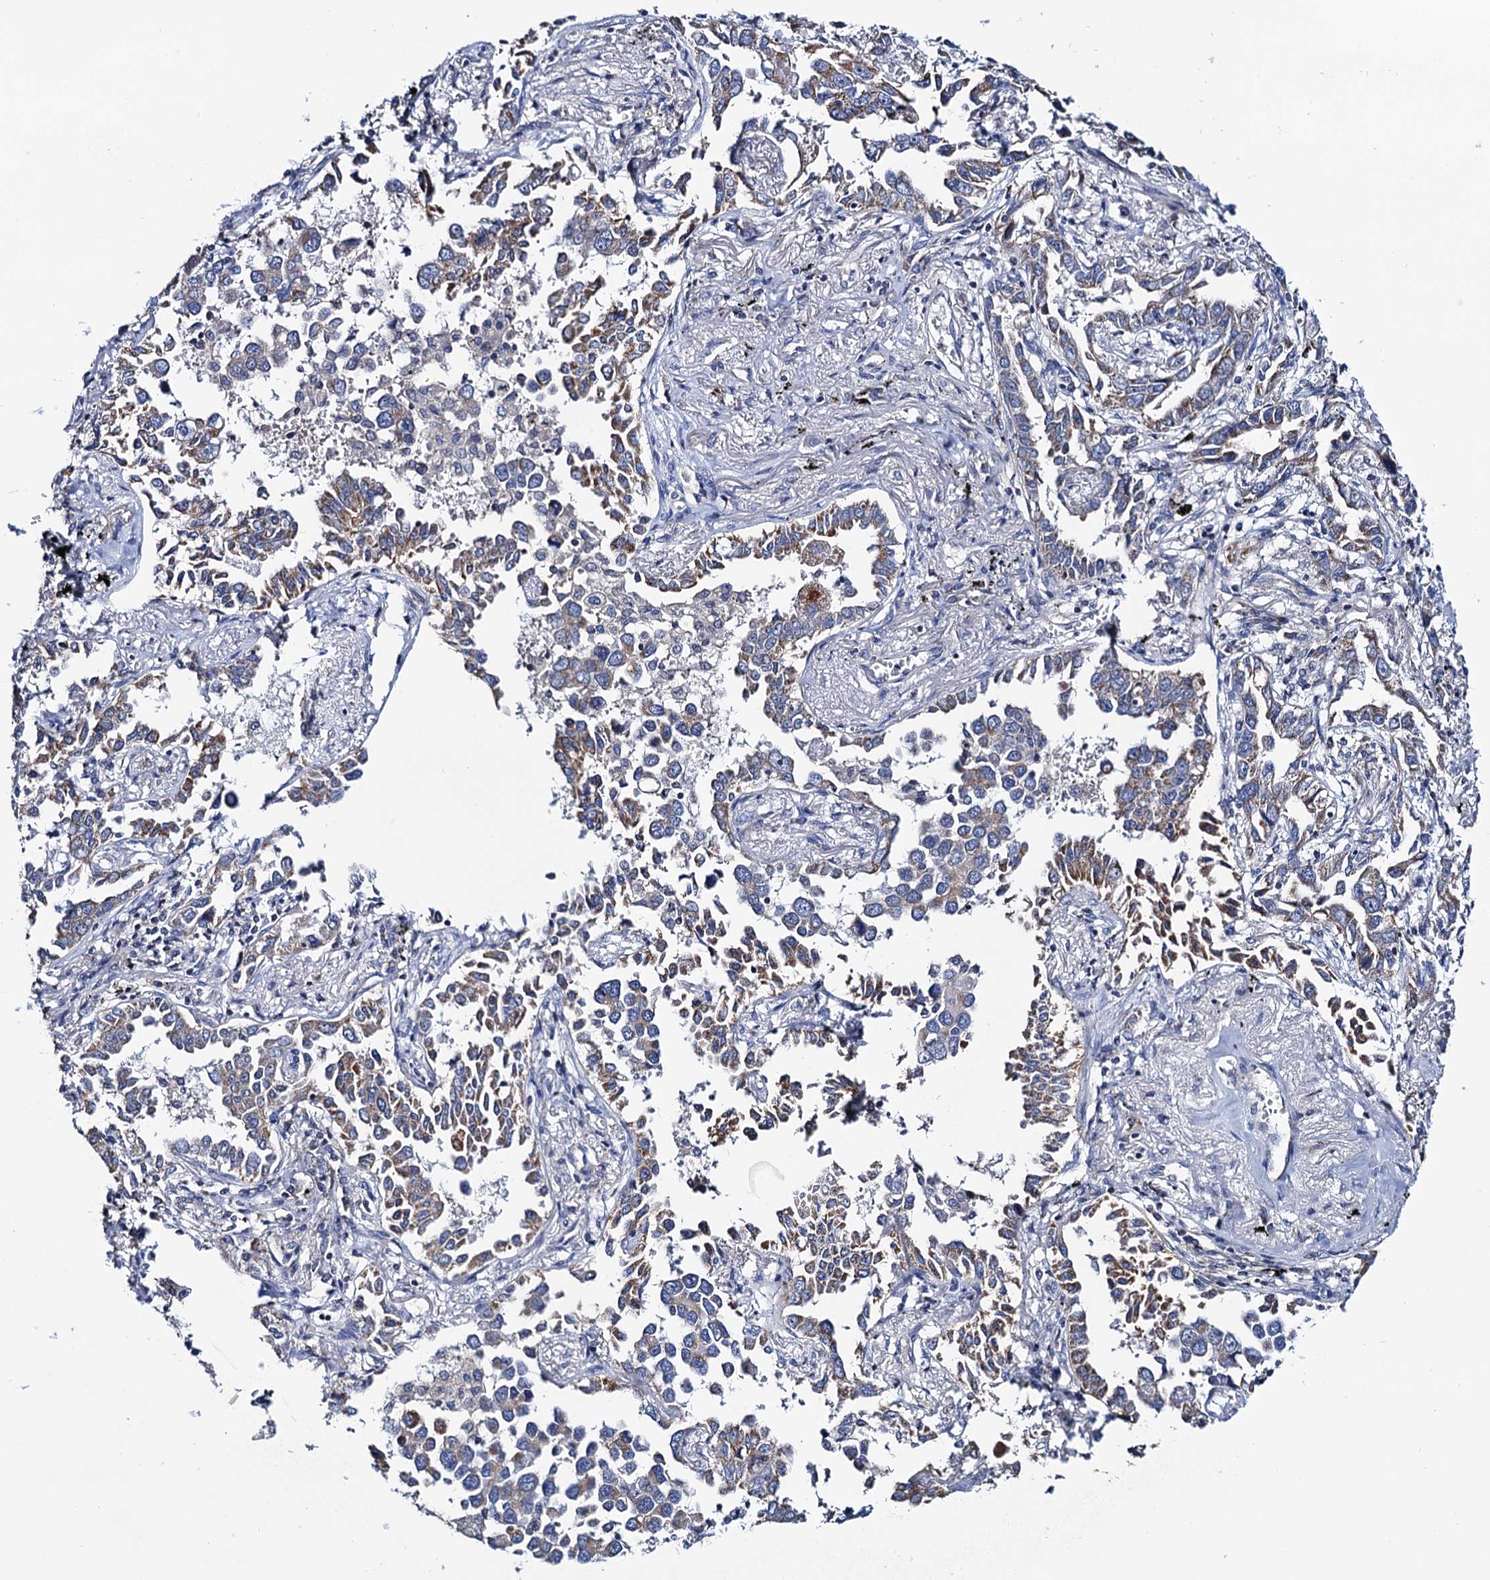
{"staining": {"intensity": "moderate", "quantity": "<25%", "location": "cytoplasmic/membranous"}, "tissue": "lung cancer", "cell_type": "Tumor cells", "image_type": "cancer", "snomed": [{"axis": "morphology", "description": "Adenocarcinoma, NOS"}, {"axis": "topography", "description": "Lung"}], "caption": "Lung cancer (adenocarcinoma) was stained to show a protein in brown. There is low levels of moderate cytoplasmic/membranous positivity in about <25% of tumor cells.", "gene": "MRPL48", "patient": {"sex": "male", "age": 67}}